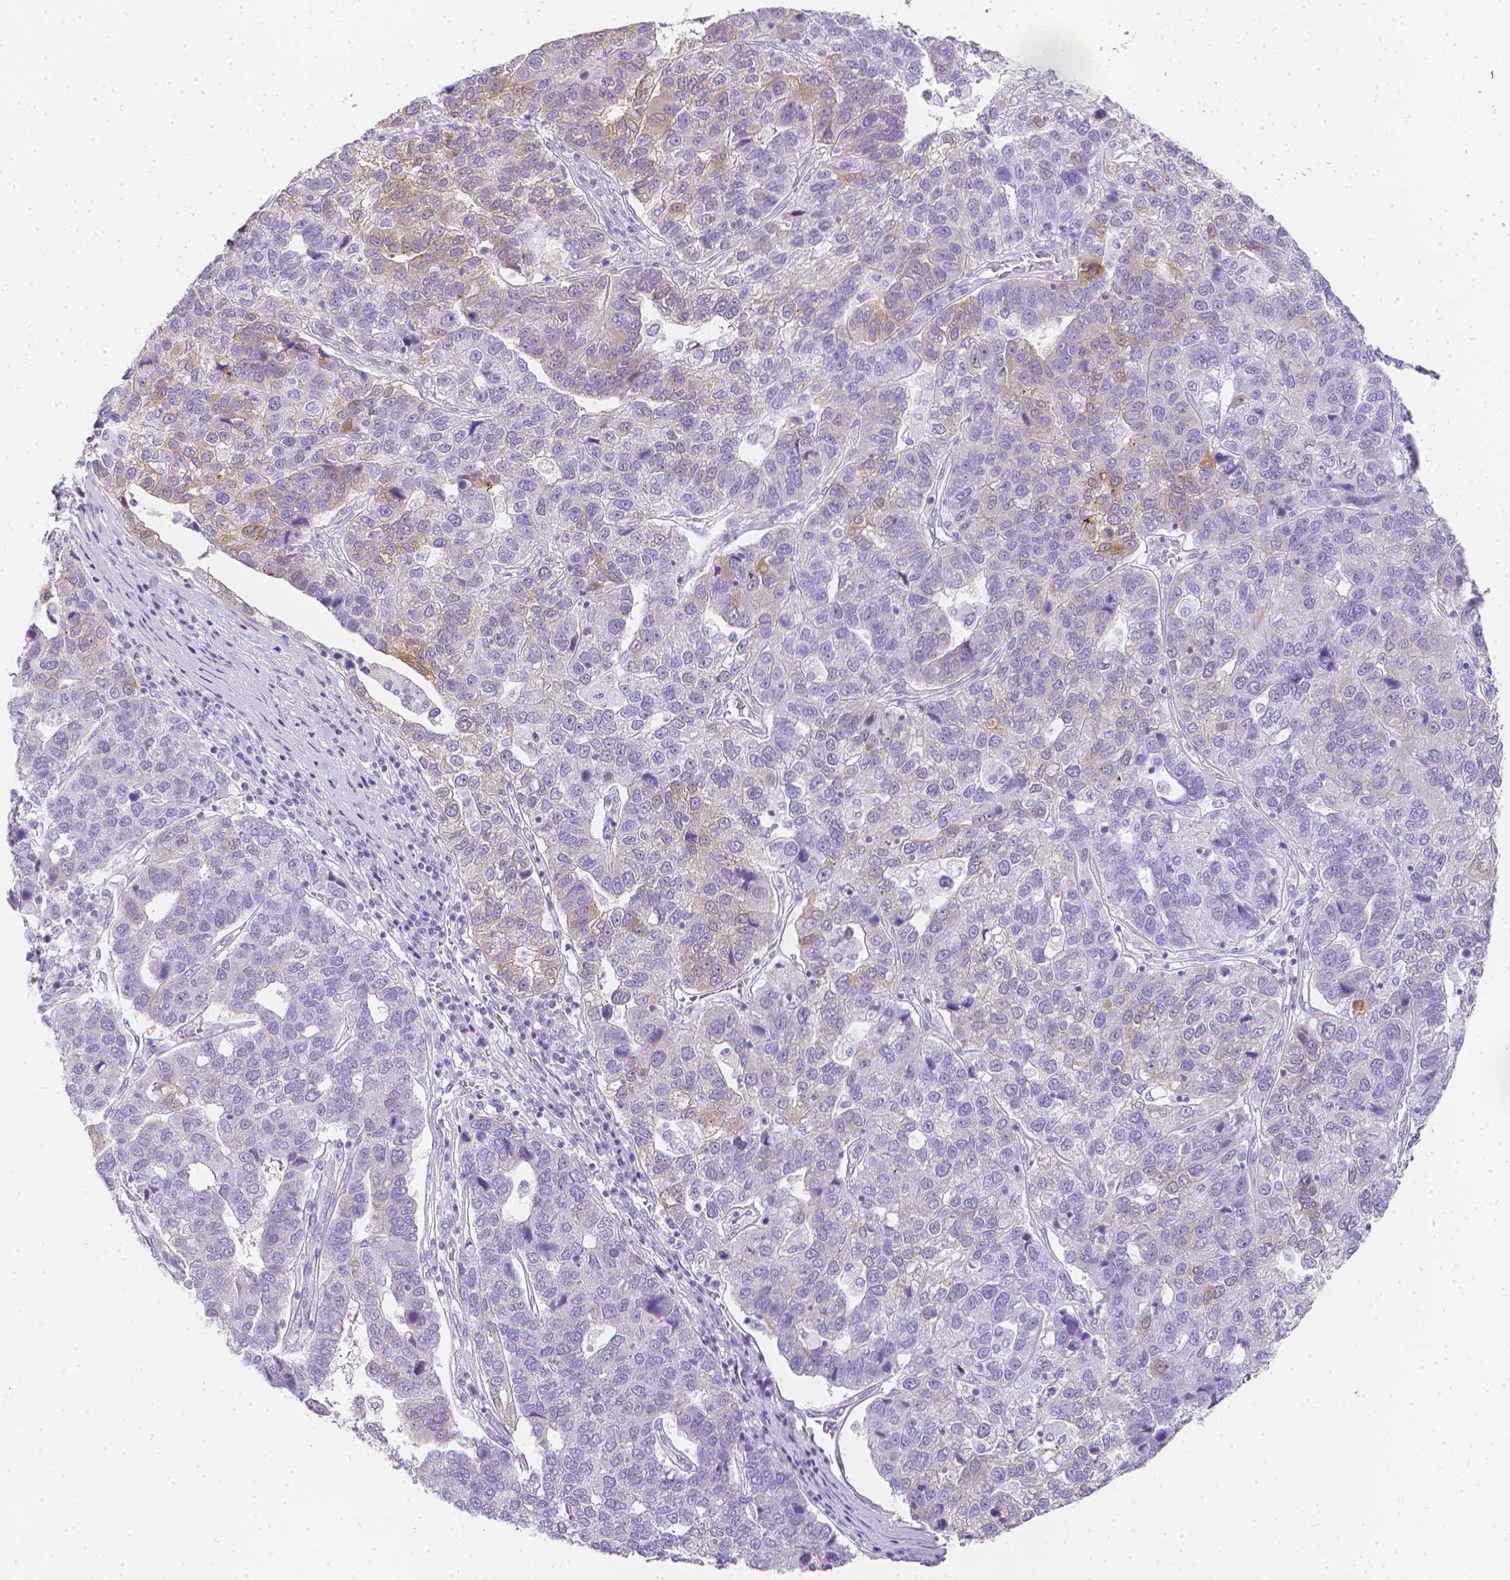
{"staining": {"intensity": "weak", "quantity": "<25%", "location": "cytoplasmic/membranous"}, "tissue": "pancreatic cancer", "cell_type": "Tumor cells", "image_type": "cancer", "snomed": [{"axis": "morphology", "description": "Adenocarcinoma, NOS"}, {"axis": "topography", "description": "Pancreas"}], "caption": "Immunohistochemistry photomicrograph of pancreatic cancer (adenocarcinoma) stained for a protein (brown), which displays no positivity in tumor cells.", "gene": "LGALS4", "patient": {"sex": "female", "age": 61}}